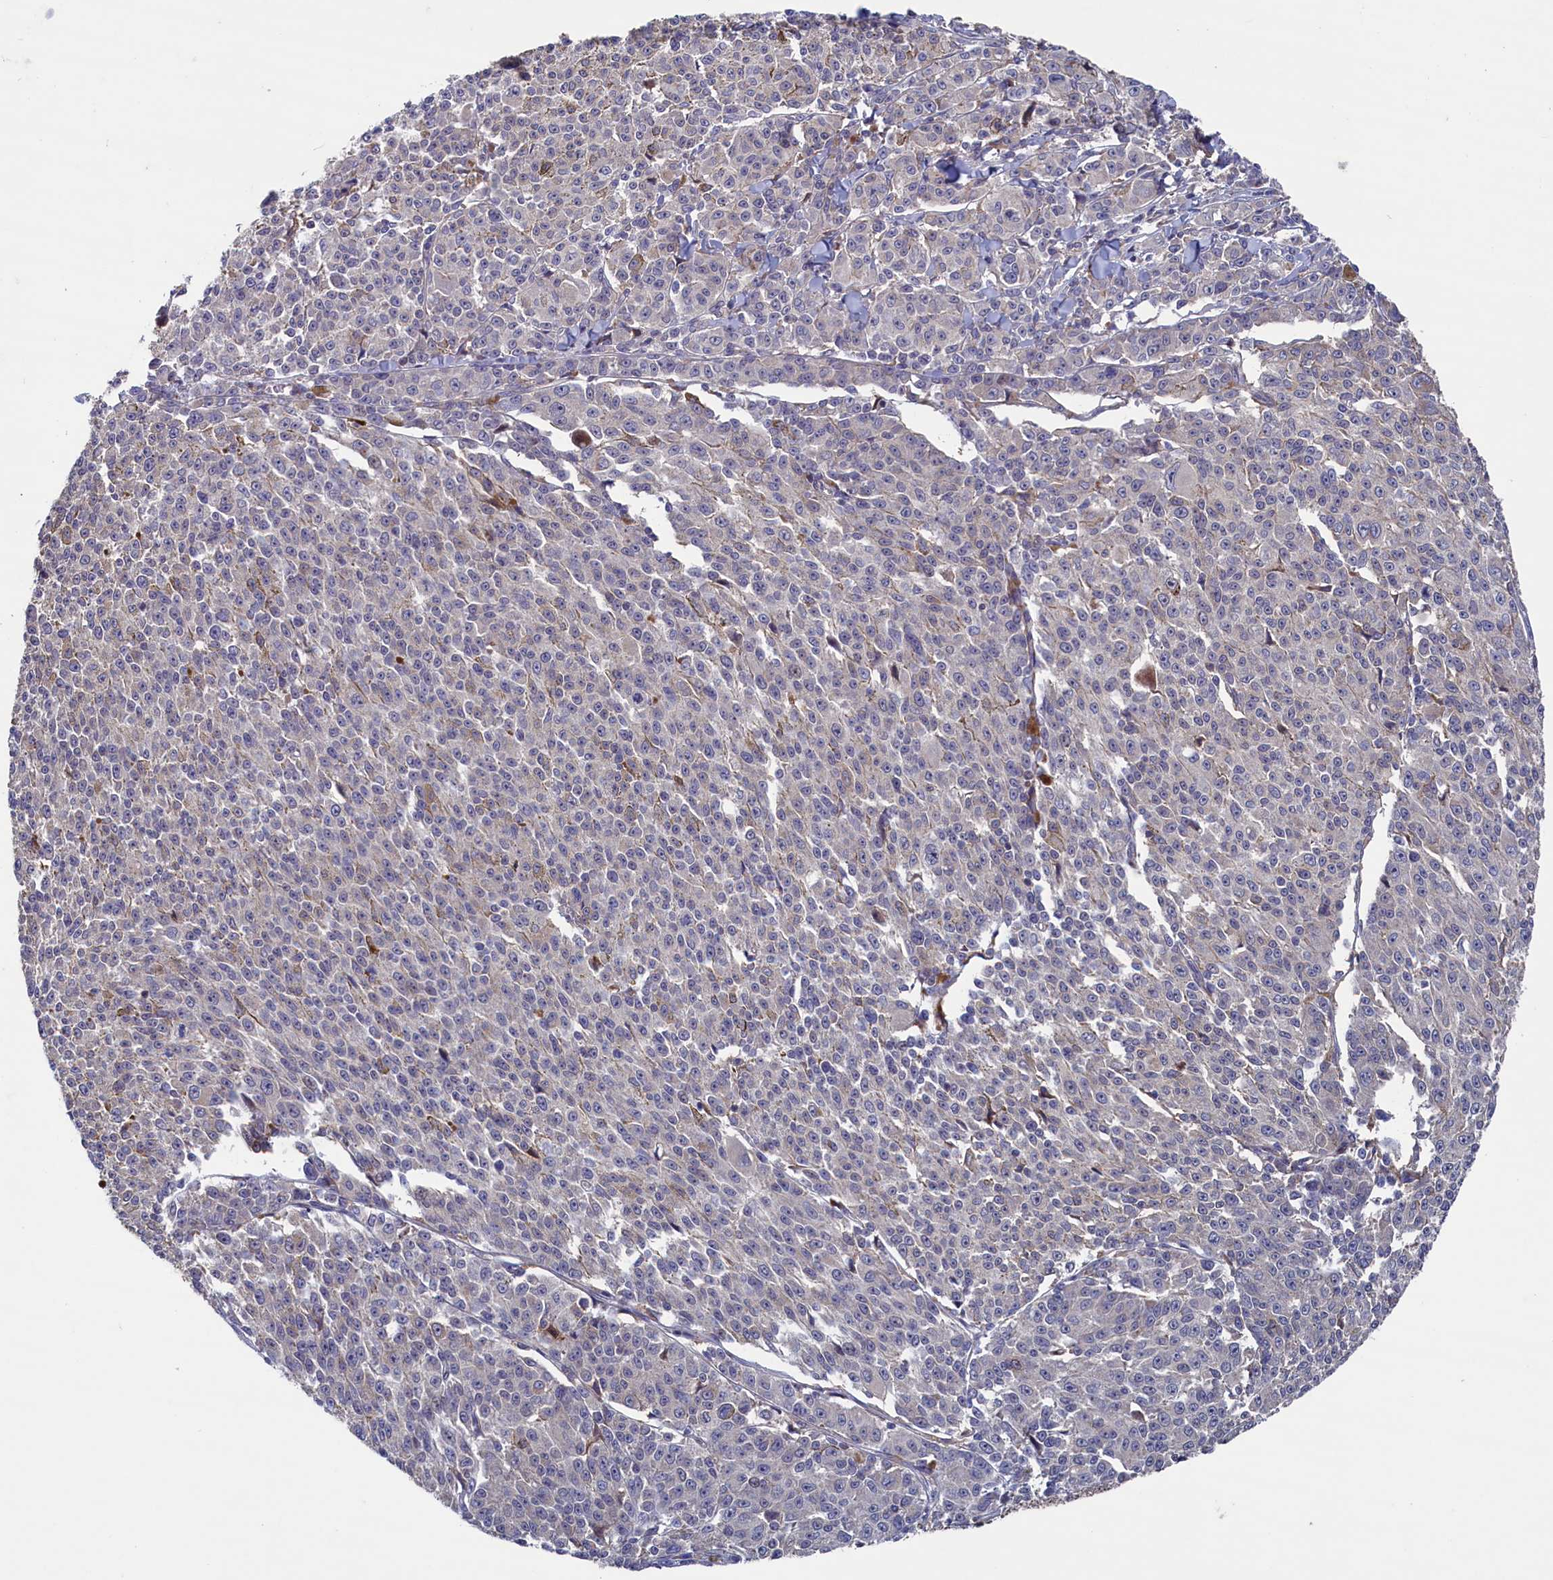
{"staining": {"intensity": "negative", "quantity": "none", "location": "none"}, "tissue": "melanoma", "cell_type": "Tumor cells", "image_type": "cancer", "snomed": [{"axis": "morphology", "description": "Malignant melanoma, NOS"}, {"axis": "topography", "description": "Skin"}], "caption": "Immunohistochemistry (IHC) histopathology image of neoplastic tissue: melanoma stained with DAB (3,3'-diaminobenzidine) shows no significant protein staining in tumor cells.", "gene": "SPATA13", "patient": {"sex": "female", "age": 52}}